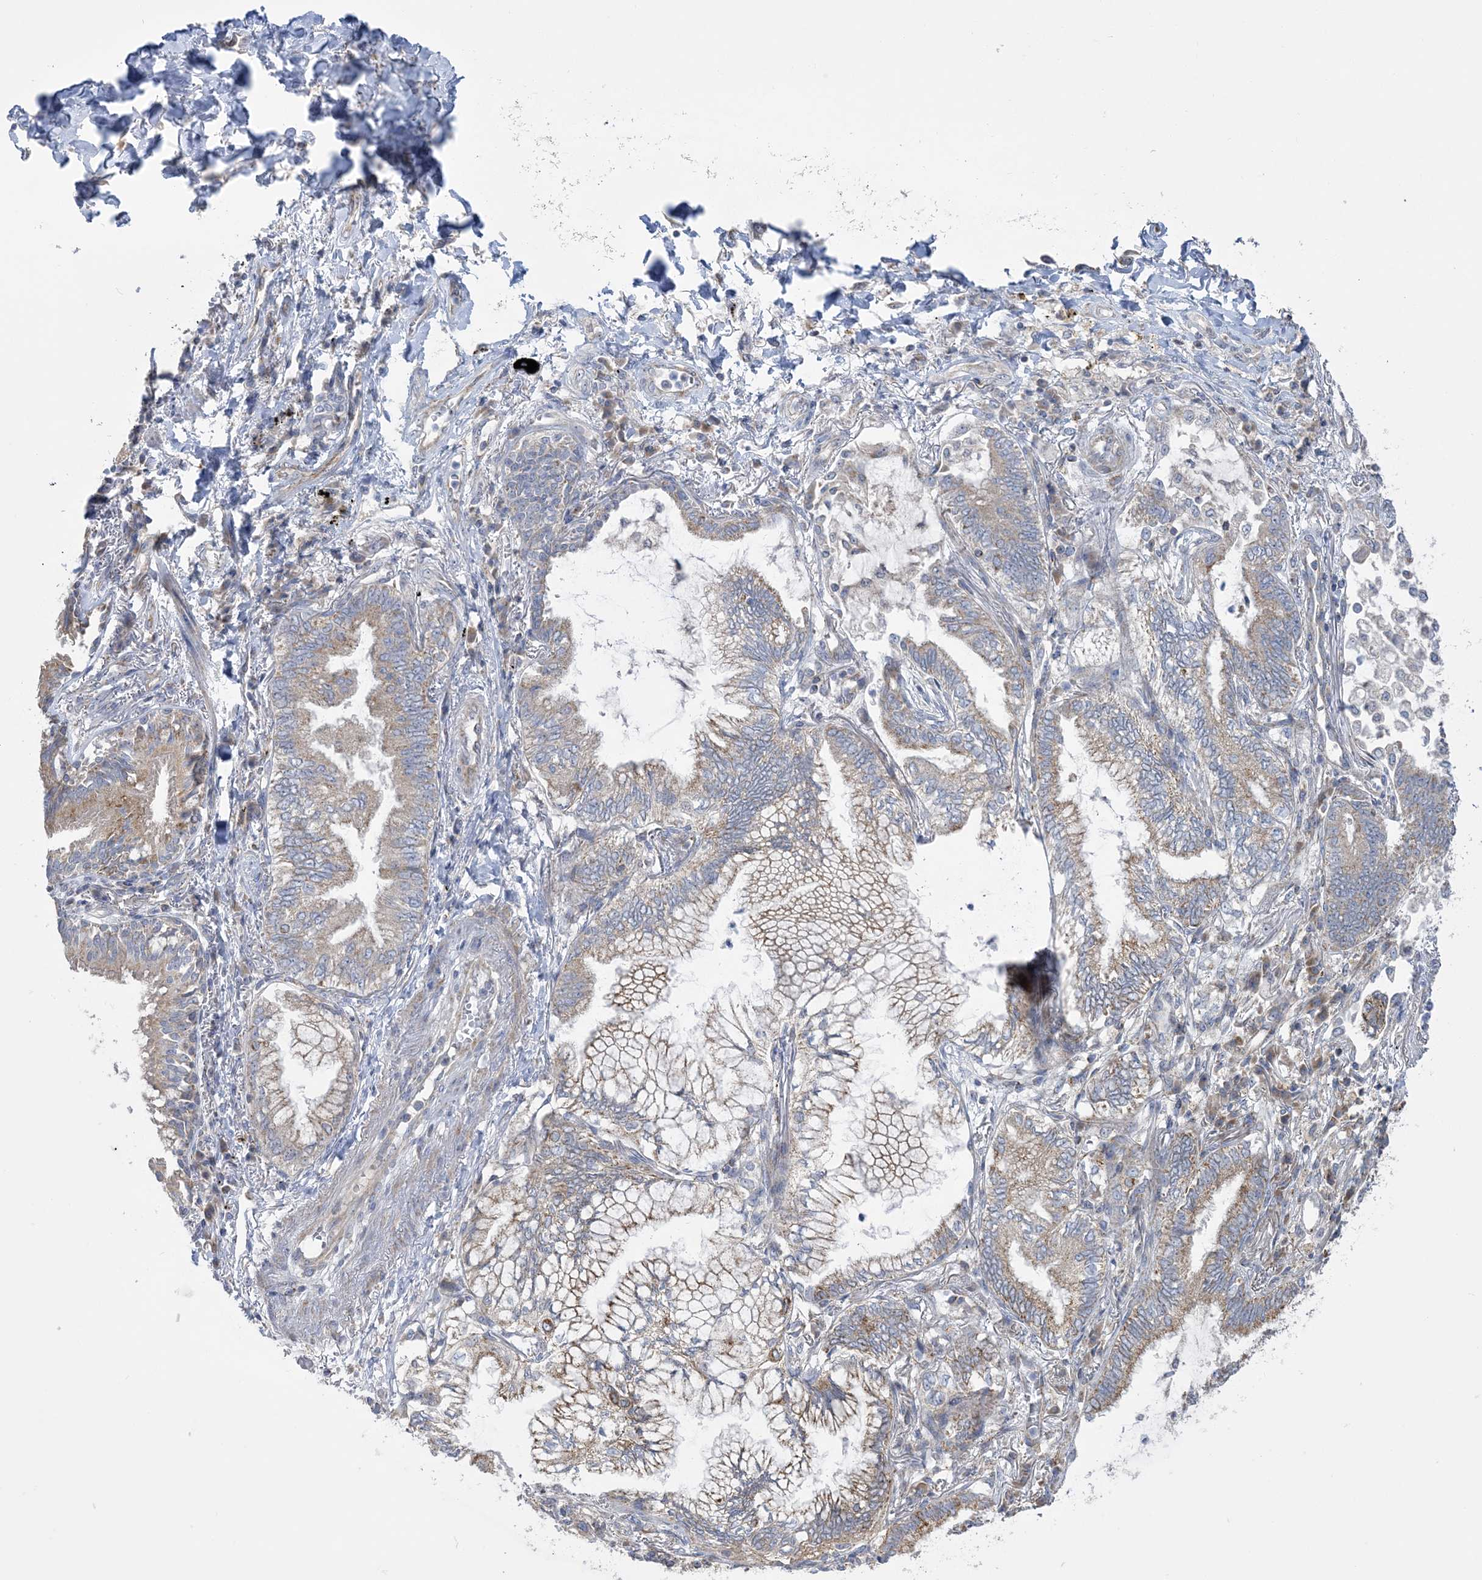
{"staining": {"intensity": "weak", "quantity": "25%-75%", "location": "cytoplasmic/membranous"}, "tissue": "lung cancer", "cell_type": "Tumor cells", "image_type": "cancer", "snomed": [{"axis": "morphology", "description": "Adenocarcinoma, NOS"}, {"axis": "topography", "description": "Lung"}], "caption": "Lung cancer stained for a protein (brown) reveals weak cytoplasmic/membranous positive positivity in about 25%-75% of tumor cells.", "gene": "MMADHC", "patient": {"sex": "female", "age": 70}}